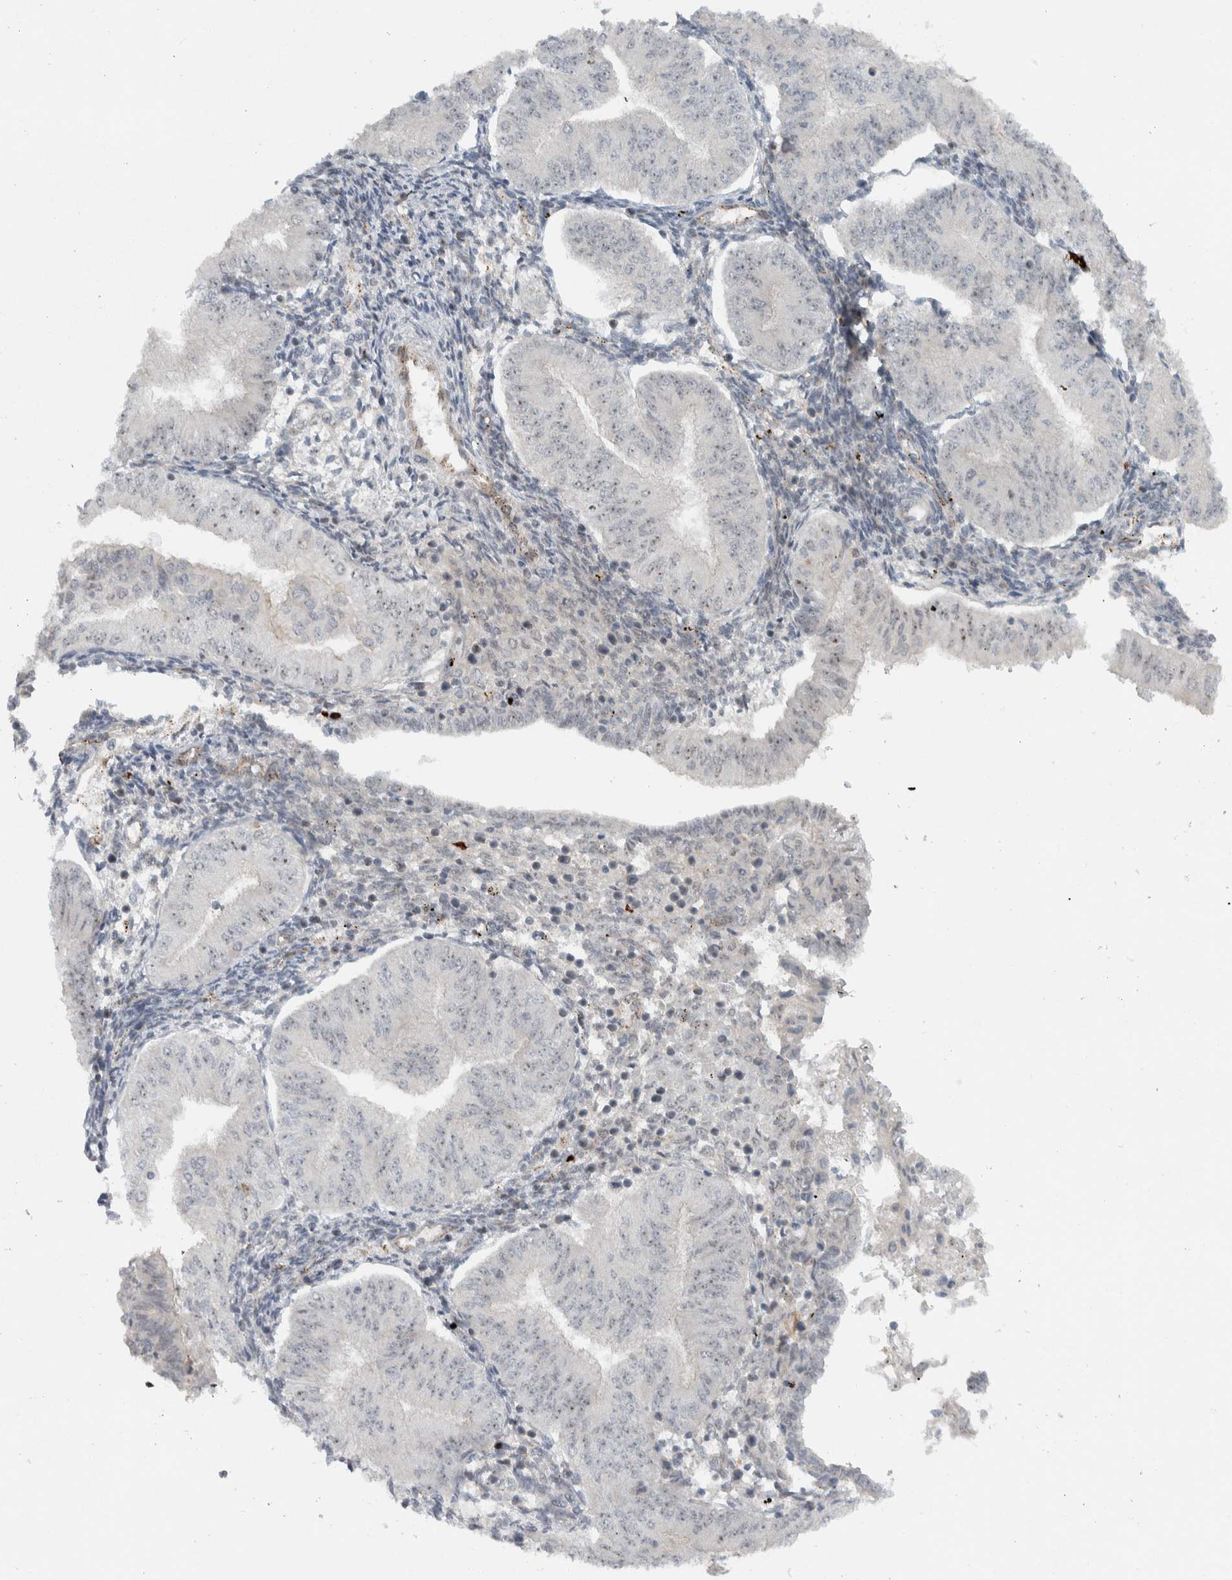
{"staining": {"intensity": "weak", "quantity": ">75%", "location": "nuclear"}, "tissue": "endometrial cancer", "cell_type": "Tumor cells", "image_type": "cancer", "snomed": [{"axis": "morphology", "description": "Normal tissue, NOS"}, {"axis": "morphology", "description": "Adenocarcinoma, NOS"}, {"axis": "topography", "description": "Endometrium"}], "caption": "Immunohistochemistry photomicrograph of neoplastic tissue: endometrial cancer (adenocarcinoma) stained using immunohistochemistry (IHC) exhibits low levels of weak protein expression localized specifically in the nuclear of tumor cells, appearing as a nuclear brown color.", "gene": "ZFP91", "patient": {"sex": "female", "age": 53}}